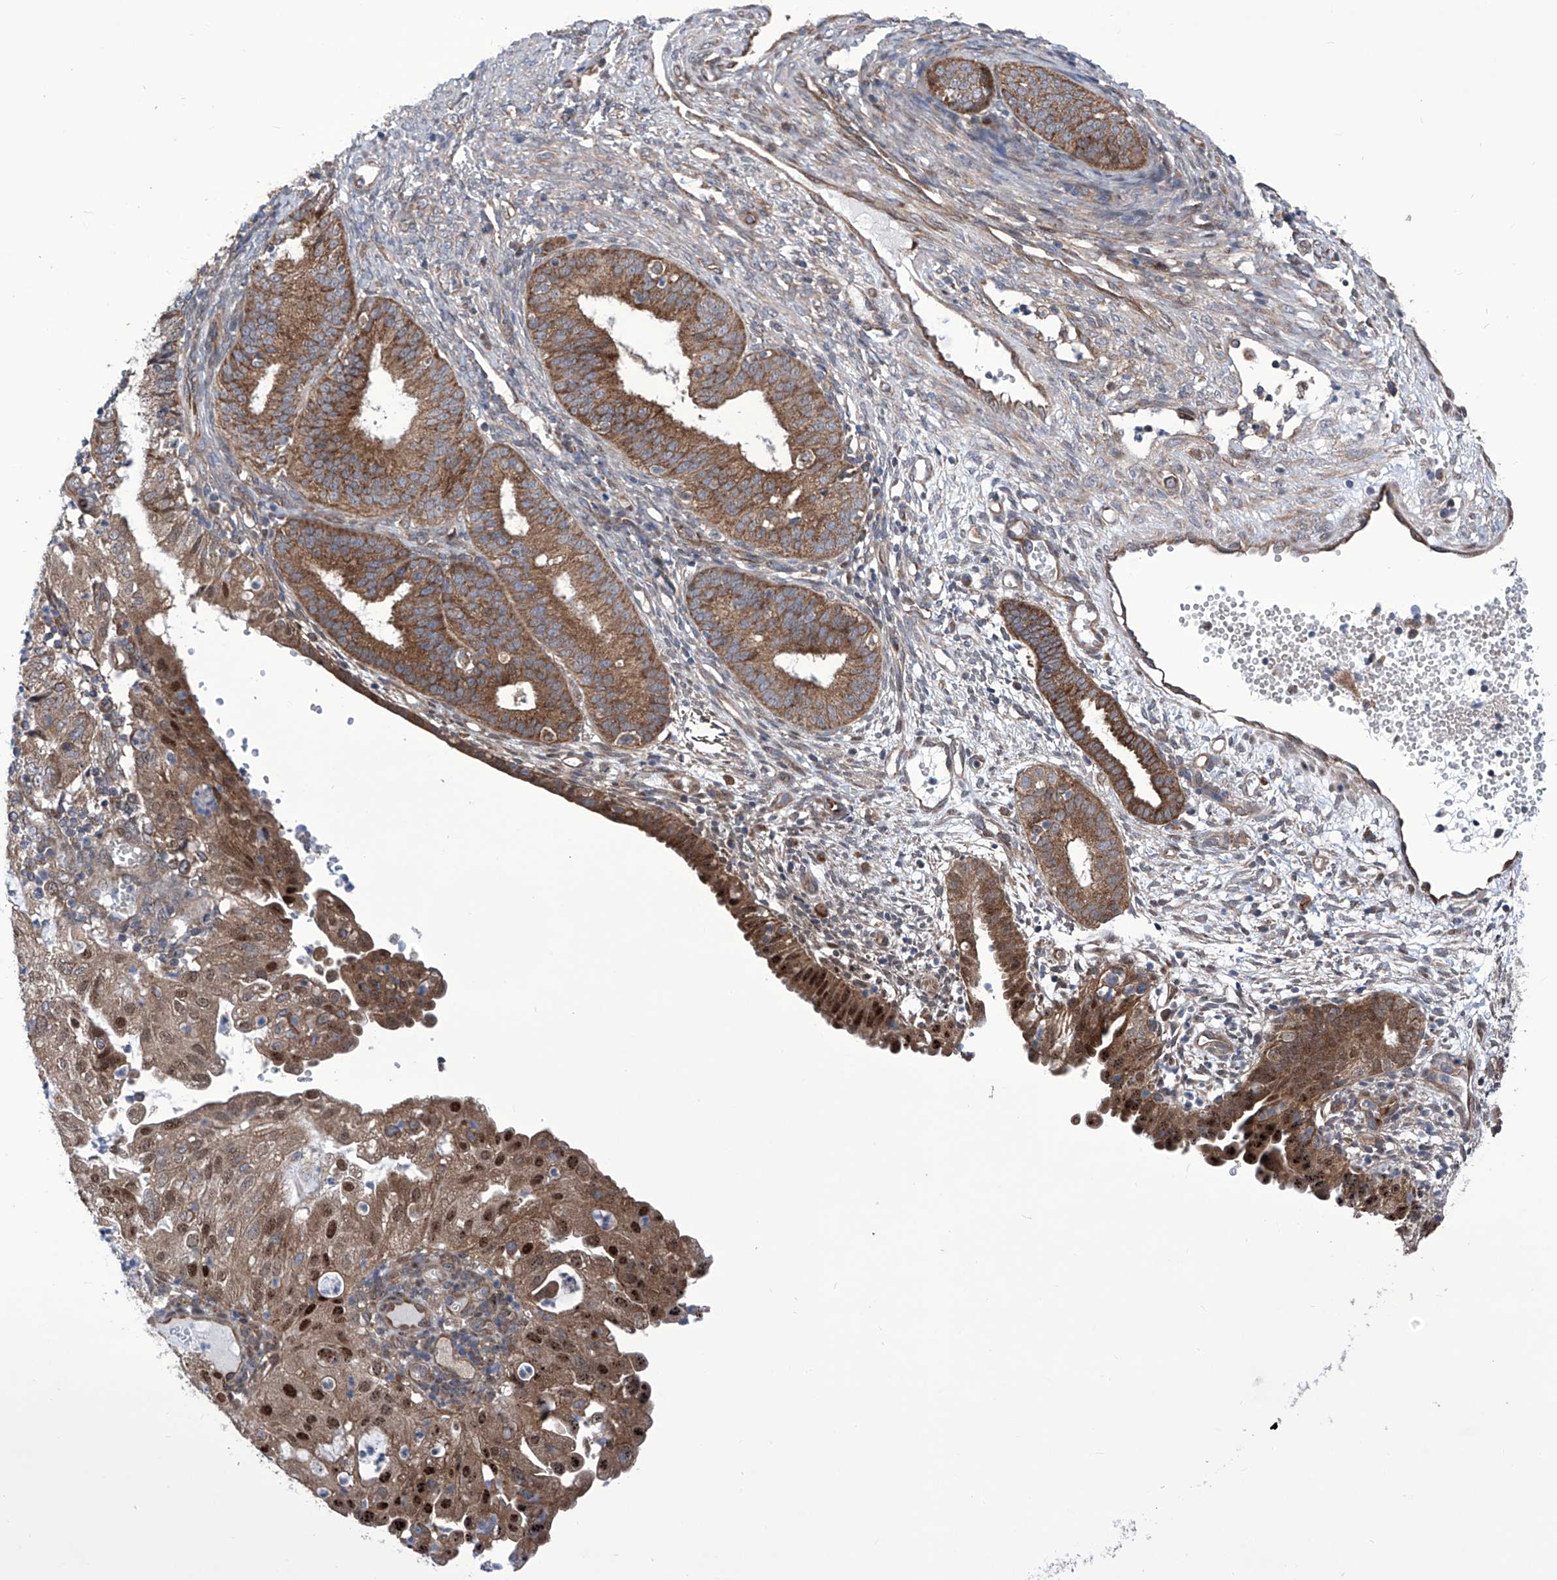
{"staining": {"intensity": "strong", "quantity": ">75%", "location": "cytoplasmic/membranous,nuclear"}, "tissue": "endometrial cancer", "cell_type": "Tumor cells", "image_type": "cancer", "snomed": [{"axis": "morphology", "description": "Adenocarcinoma, NOS"}, {"axis": "topography", "description": "Endometrium"}], "caption": "High-magnification brightfield microscopy of adenocarcinoma (endometrial) stained with DAB (3,3'-diaminobenzidine) (brown) and counterstained with hematoxylin (blue). tumor cells exhibit strong cytoplasmic/membranous and nuclear positivity is identified in about>75% of cells.", "gene": "KTI12", "patient": {"sex": "female", "age": 51}}